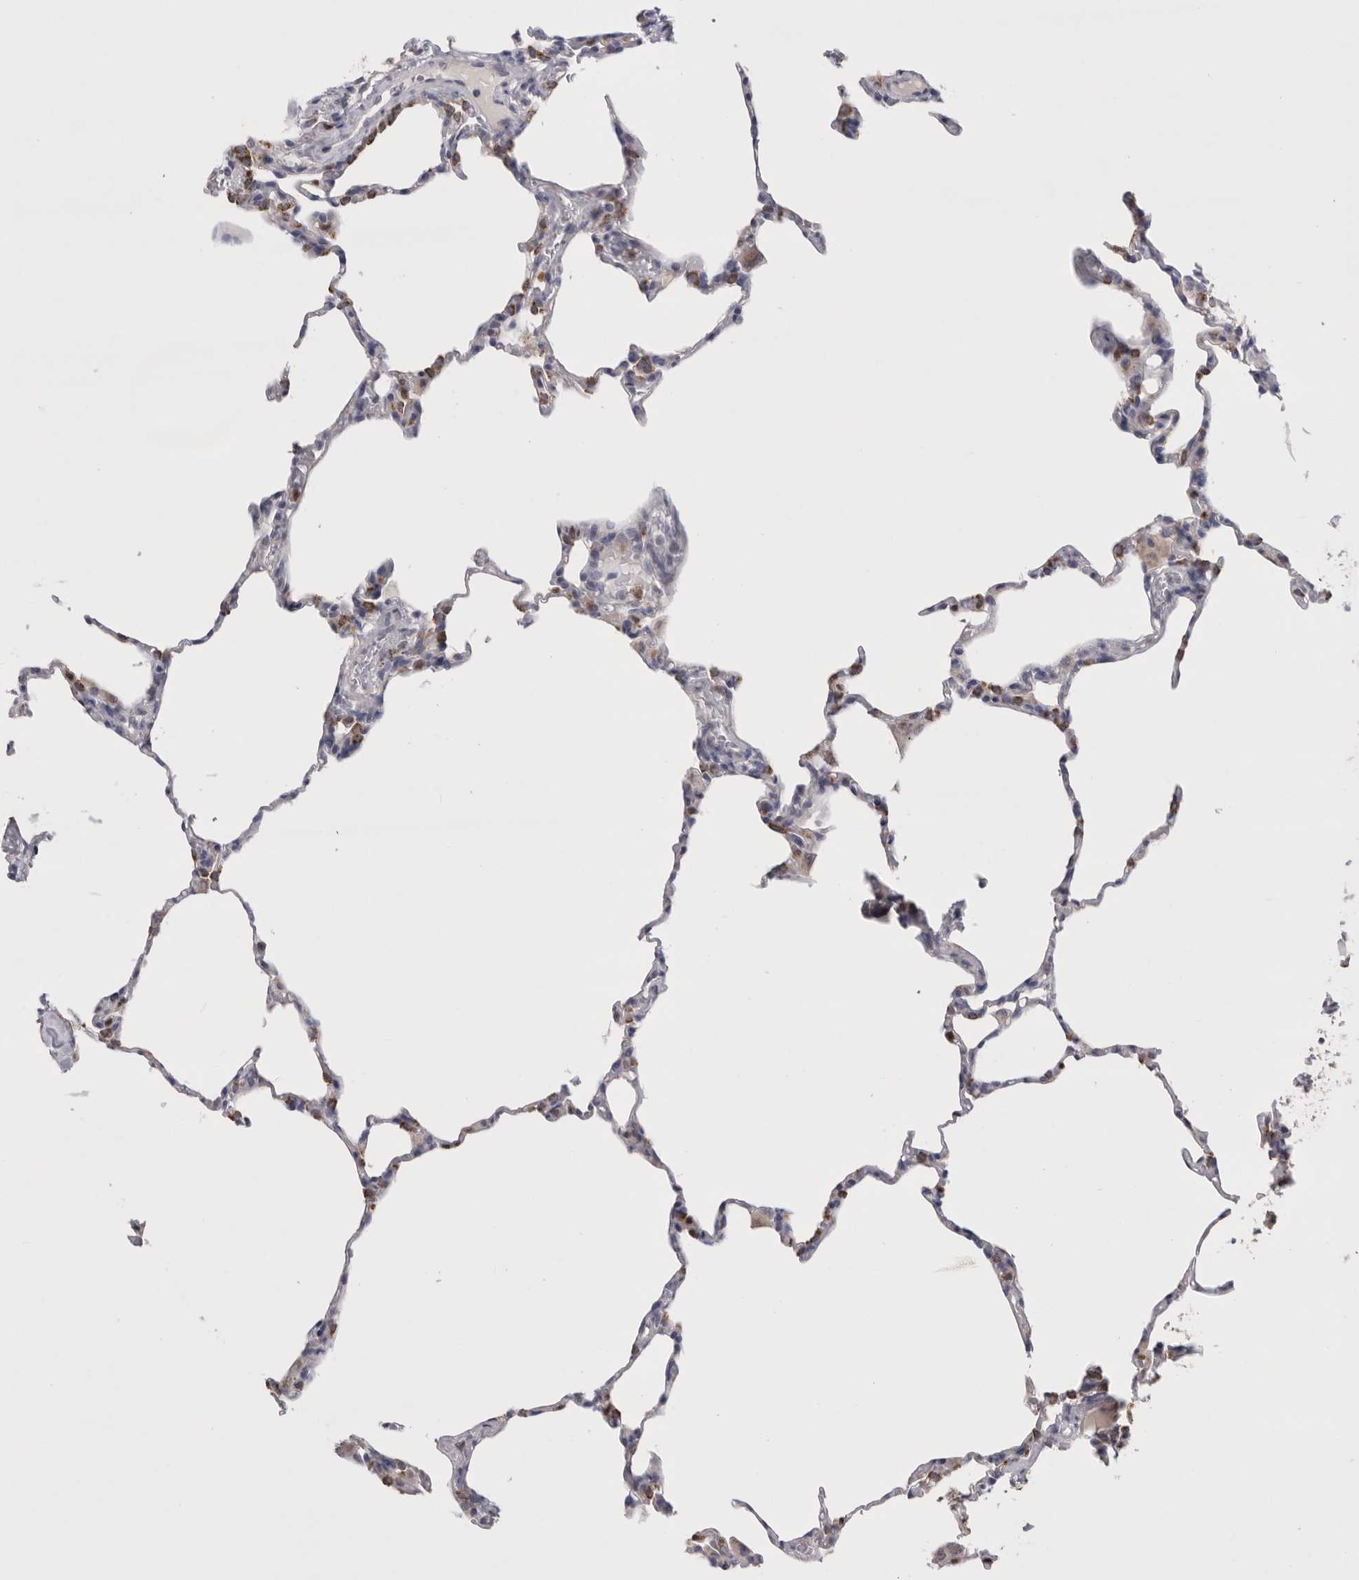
{"staining": {"intensity": "moderate", "quantity": "<25%", "location": "cytoplasmic/membranous"}, "tissue": "lung", "cell_type": "Alveolar cells", "image_type": "normal", "snomed": [{"axis": "morphology", "description": "Normal tissue, NOS"}, {"axis": "topography", "description": "Lung"}], "caption": "Immunohistochemistry (IHC) micrograph of normal lung: human lung stained using IHC exhibits low levels of moderate protein expression localized specifically in the cytoplasmic/membranous of alveolar cells, appearing as a cytoplasmic/membranous brown color.", "gene": "CCDC126", "patient": {"sex": "male", "age": 20}}